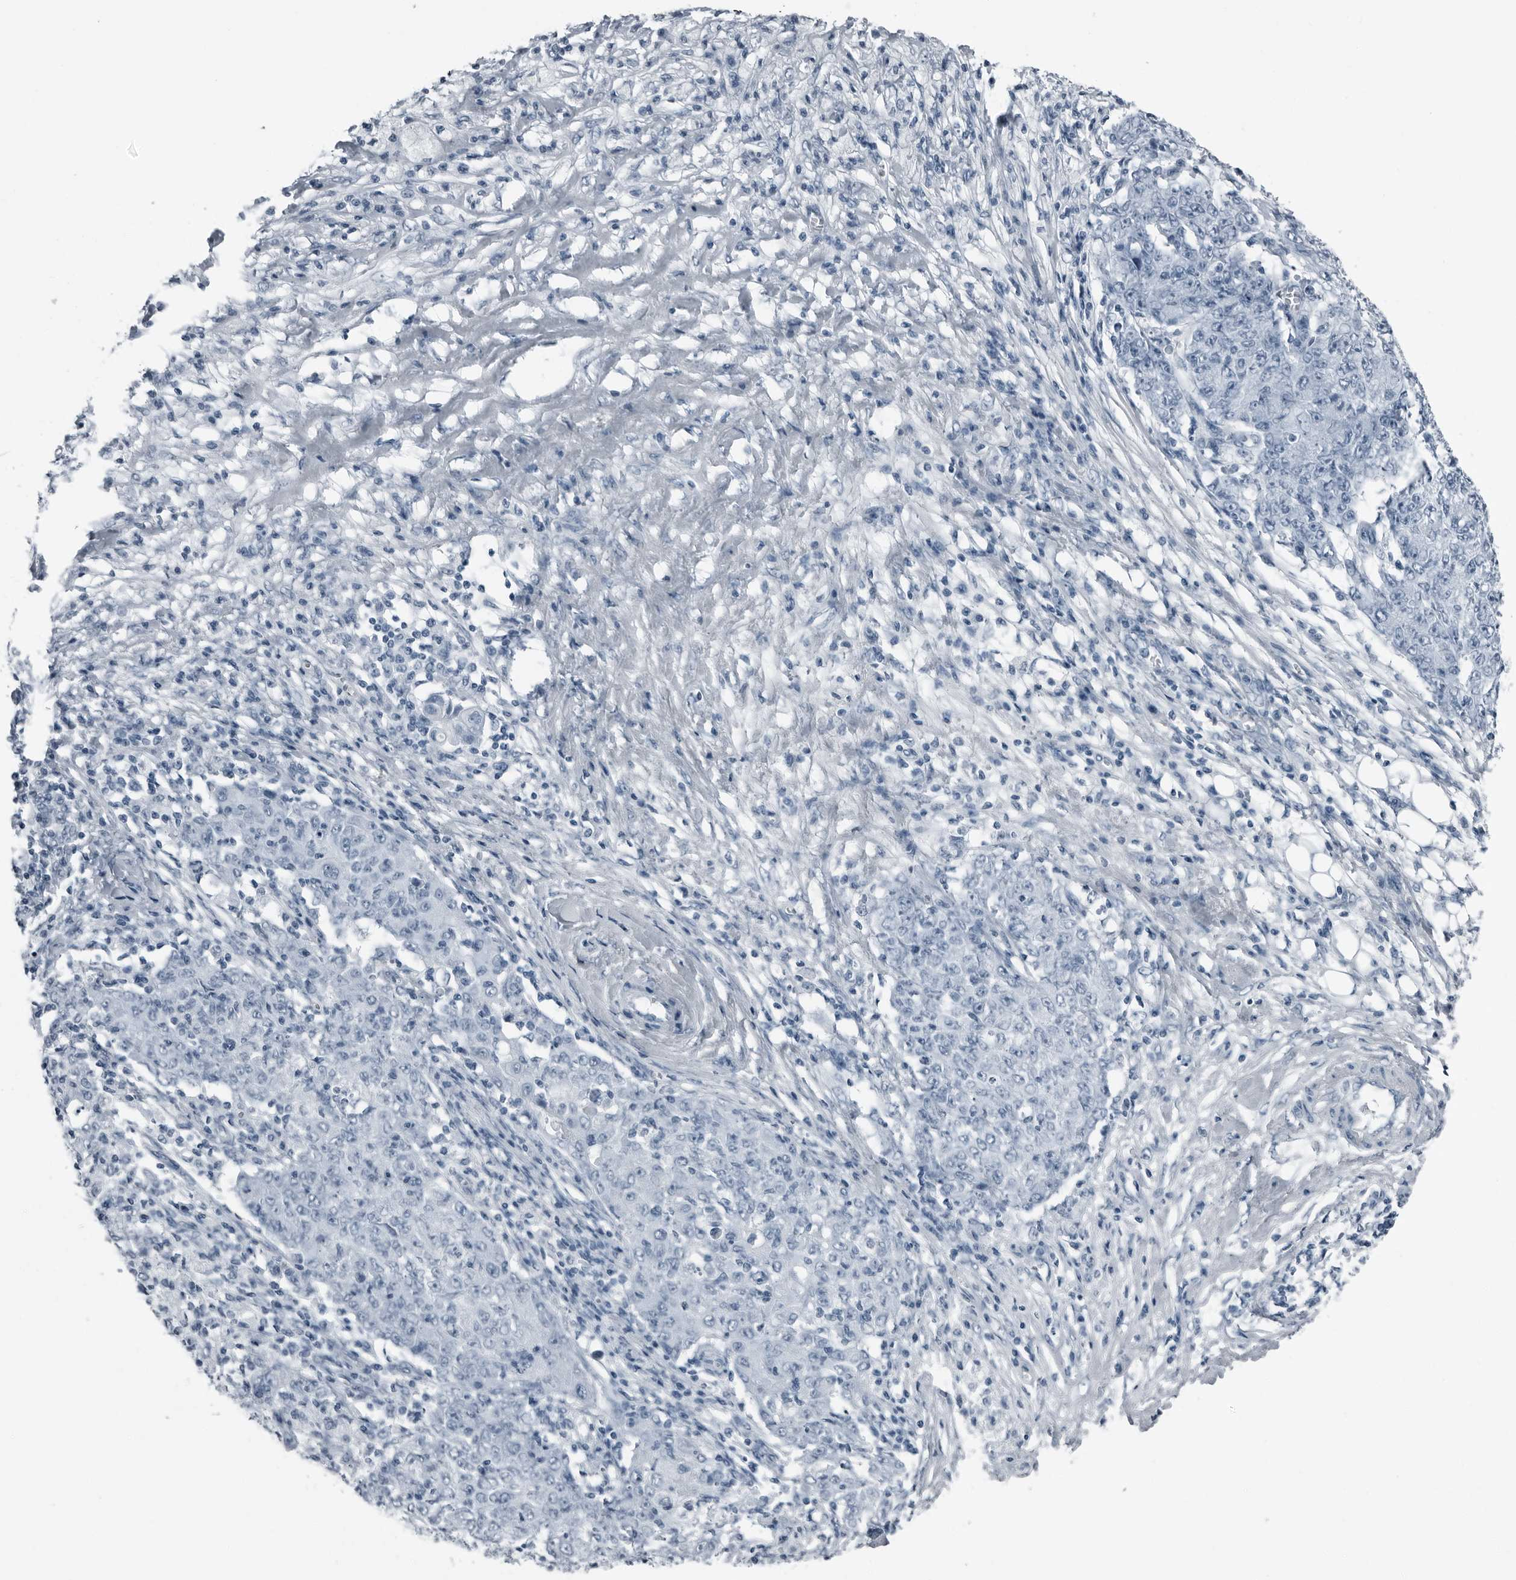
{"staining": {"intensity": "negative", "quantity": "none", "location": "none"}, "tissue": "ovarian cancer", "cell_type": "Tumor cells", "image_type": "cancer", "snomed": [{"axis": "morphology", "description": "Carcinoma, endometroid"}, {"axis": "topography", "description": "Ovary"}], "caption": "Immunohistochemical staining of human endometroid carcinoma (ovarian) shows no significant staining in tumor cells. Brightfield microscopy of IHC stained with DAB (3,3'-diaminobenzidine) (brown) and hematoxylin (blue), captured at high magnification.", "gene": "PRSS1", "patient": {"sex": "female", "age": 42}}